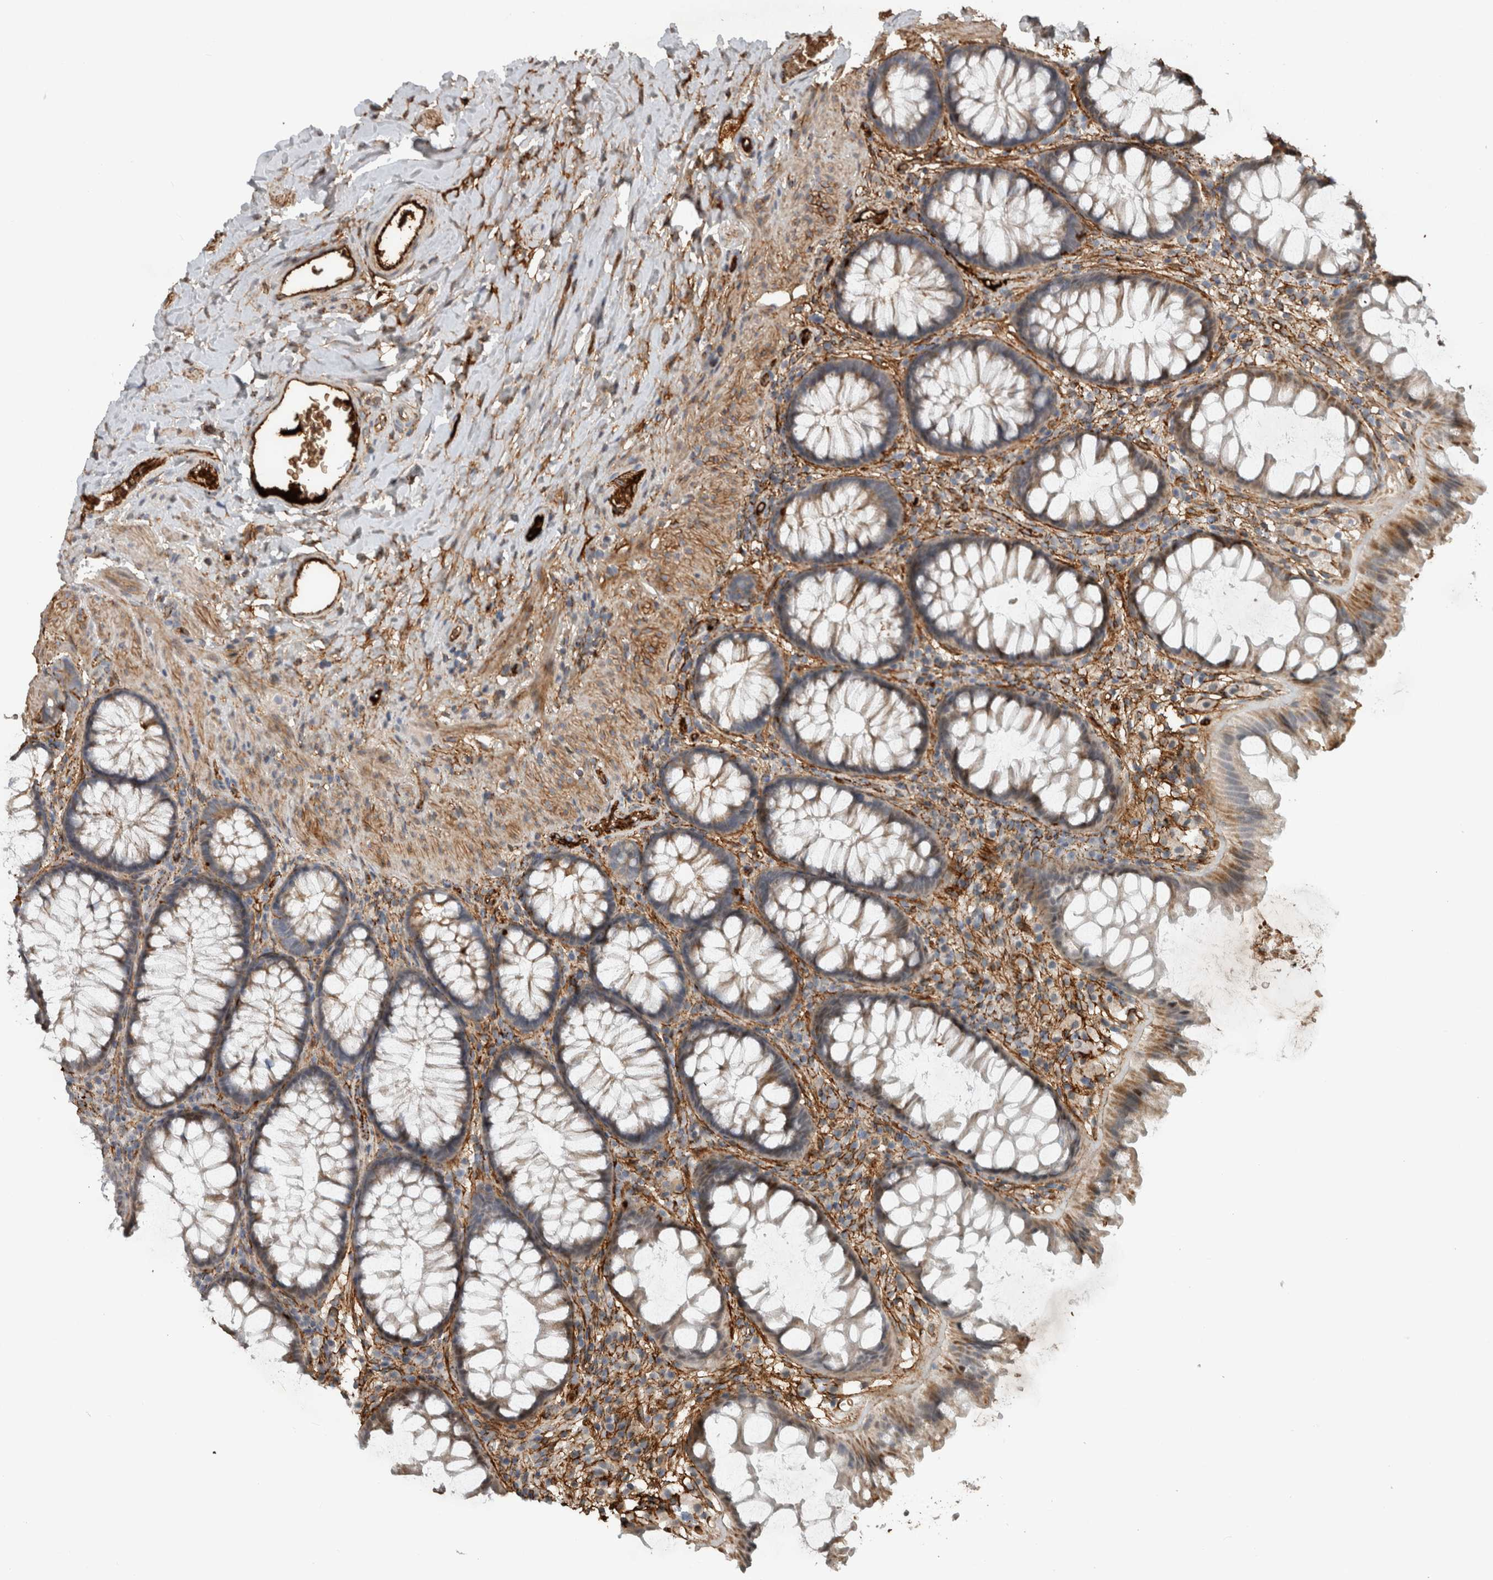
{"staining": {"intensity": "moderate", "quantity": ">75%", "location": "cytoplasmic/membranous"}, "tissue": "colon", "cell_type": "Endothelial cells", "image_type": "normal", "snomed": [{"axis": "morphology", "description": "Normal tissue, NOS"}, {"axis": "topography", "description": "Colon"}], "caption": "A brown stain shows moderate cytoplasmic/membranous positivity of a protein in endothelial cells of unremarkable colon. (brown staining indicates protein expression, while blue staining denotes nuclei).", "gene": "FN1", "patient": {"sex": "female", "age": 62}}